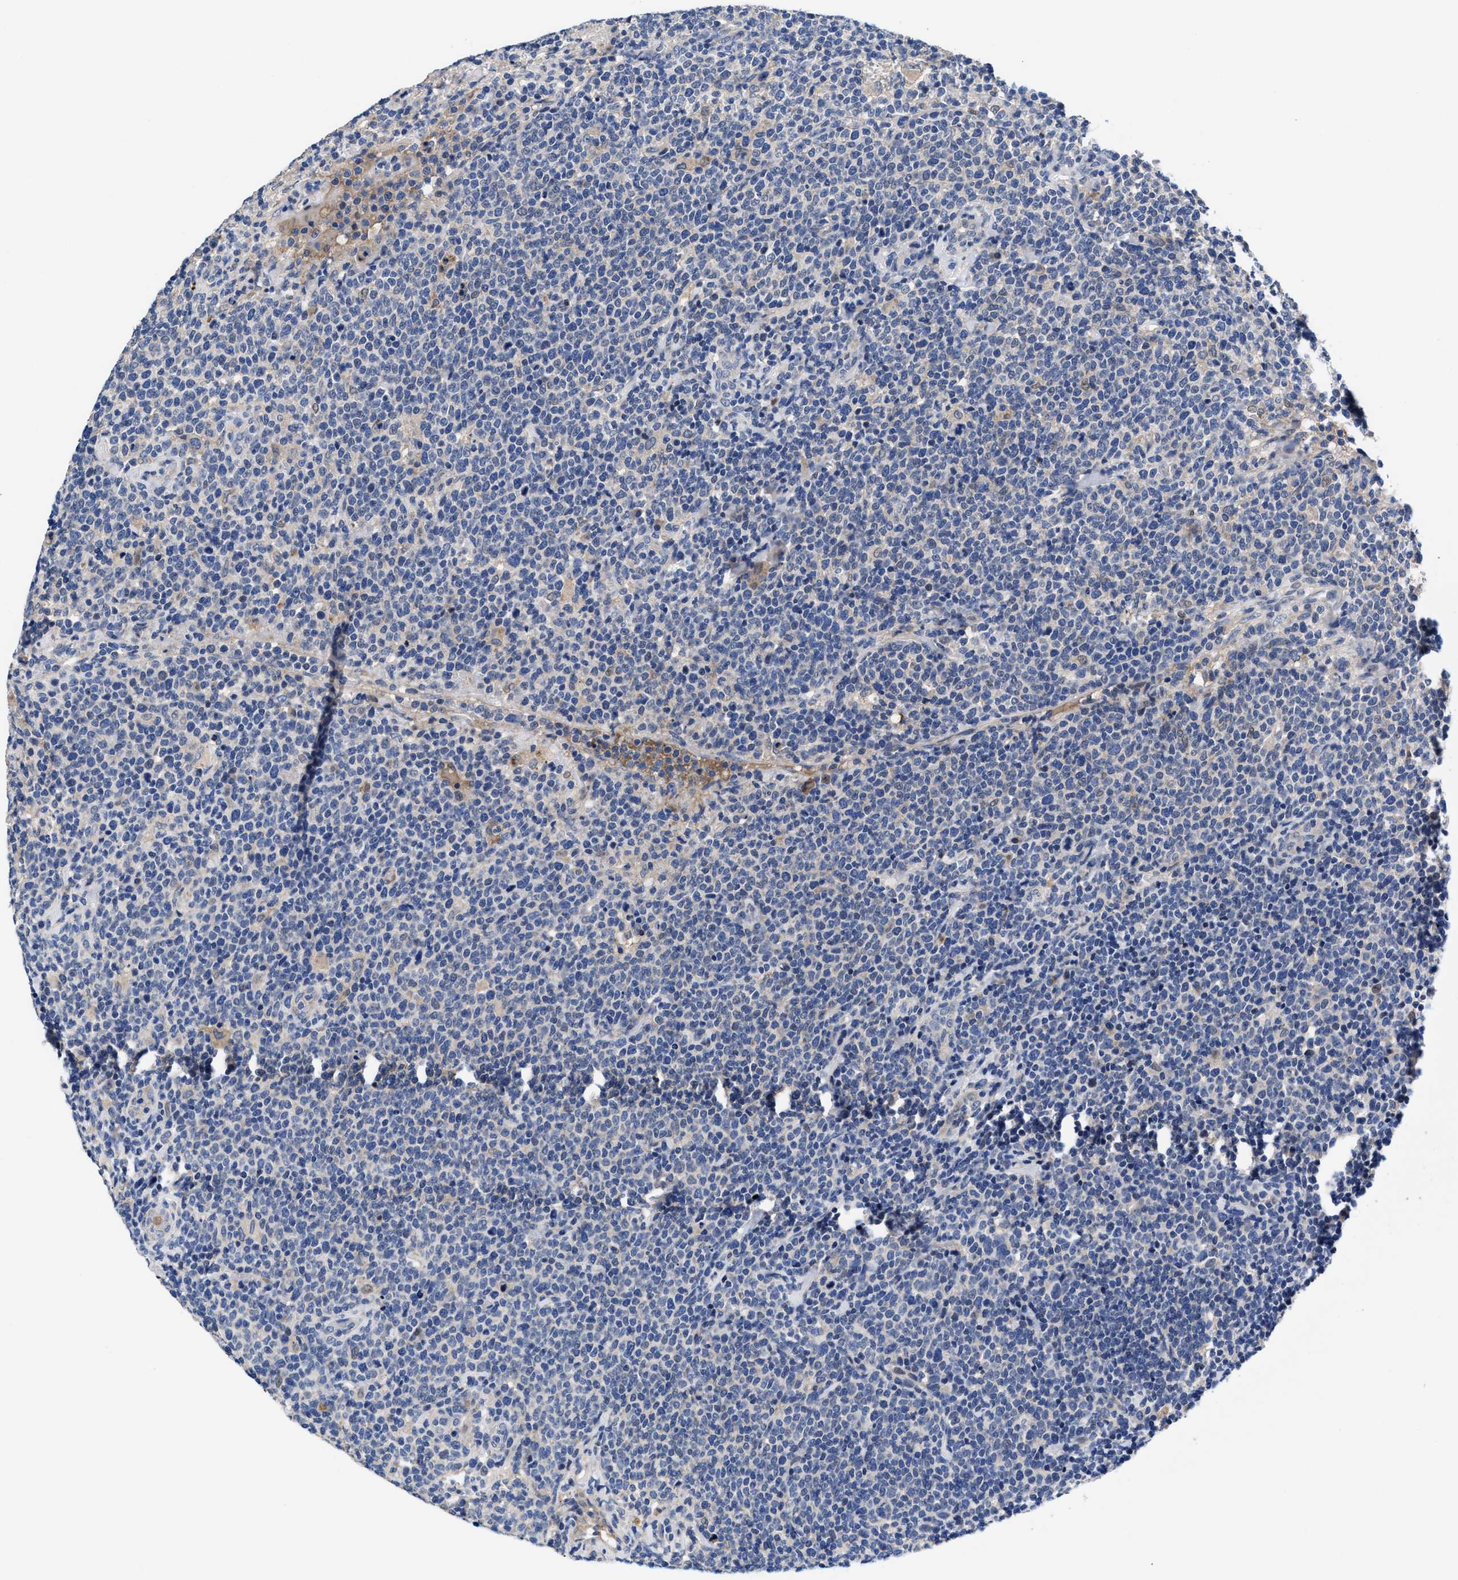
{"staining": {"intensity": "negative", "quantity": "none", "location": "none"}, "tissue": "lymphoma", "cell_type": "Tumor cells", "image_type": "cancer", "snomed": [{"axis": "morphology", "description": "Malignant lymphoma, non-Hodgkin's type, High grade"}, {"axis": "topography", "description": "Lymph node"}], "caption": "A high-resolution photomicrograph shows immunohistochemistry (IHC) staining of lymphoma, which demonstrates no significant expression in tumor cells.", "gene": "DHRS13", "patient": {"sex": "male", "age": 61}}